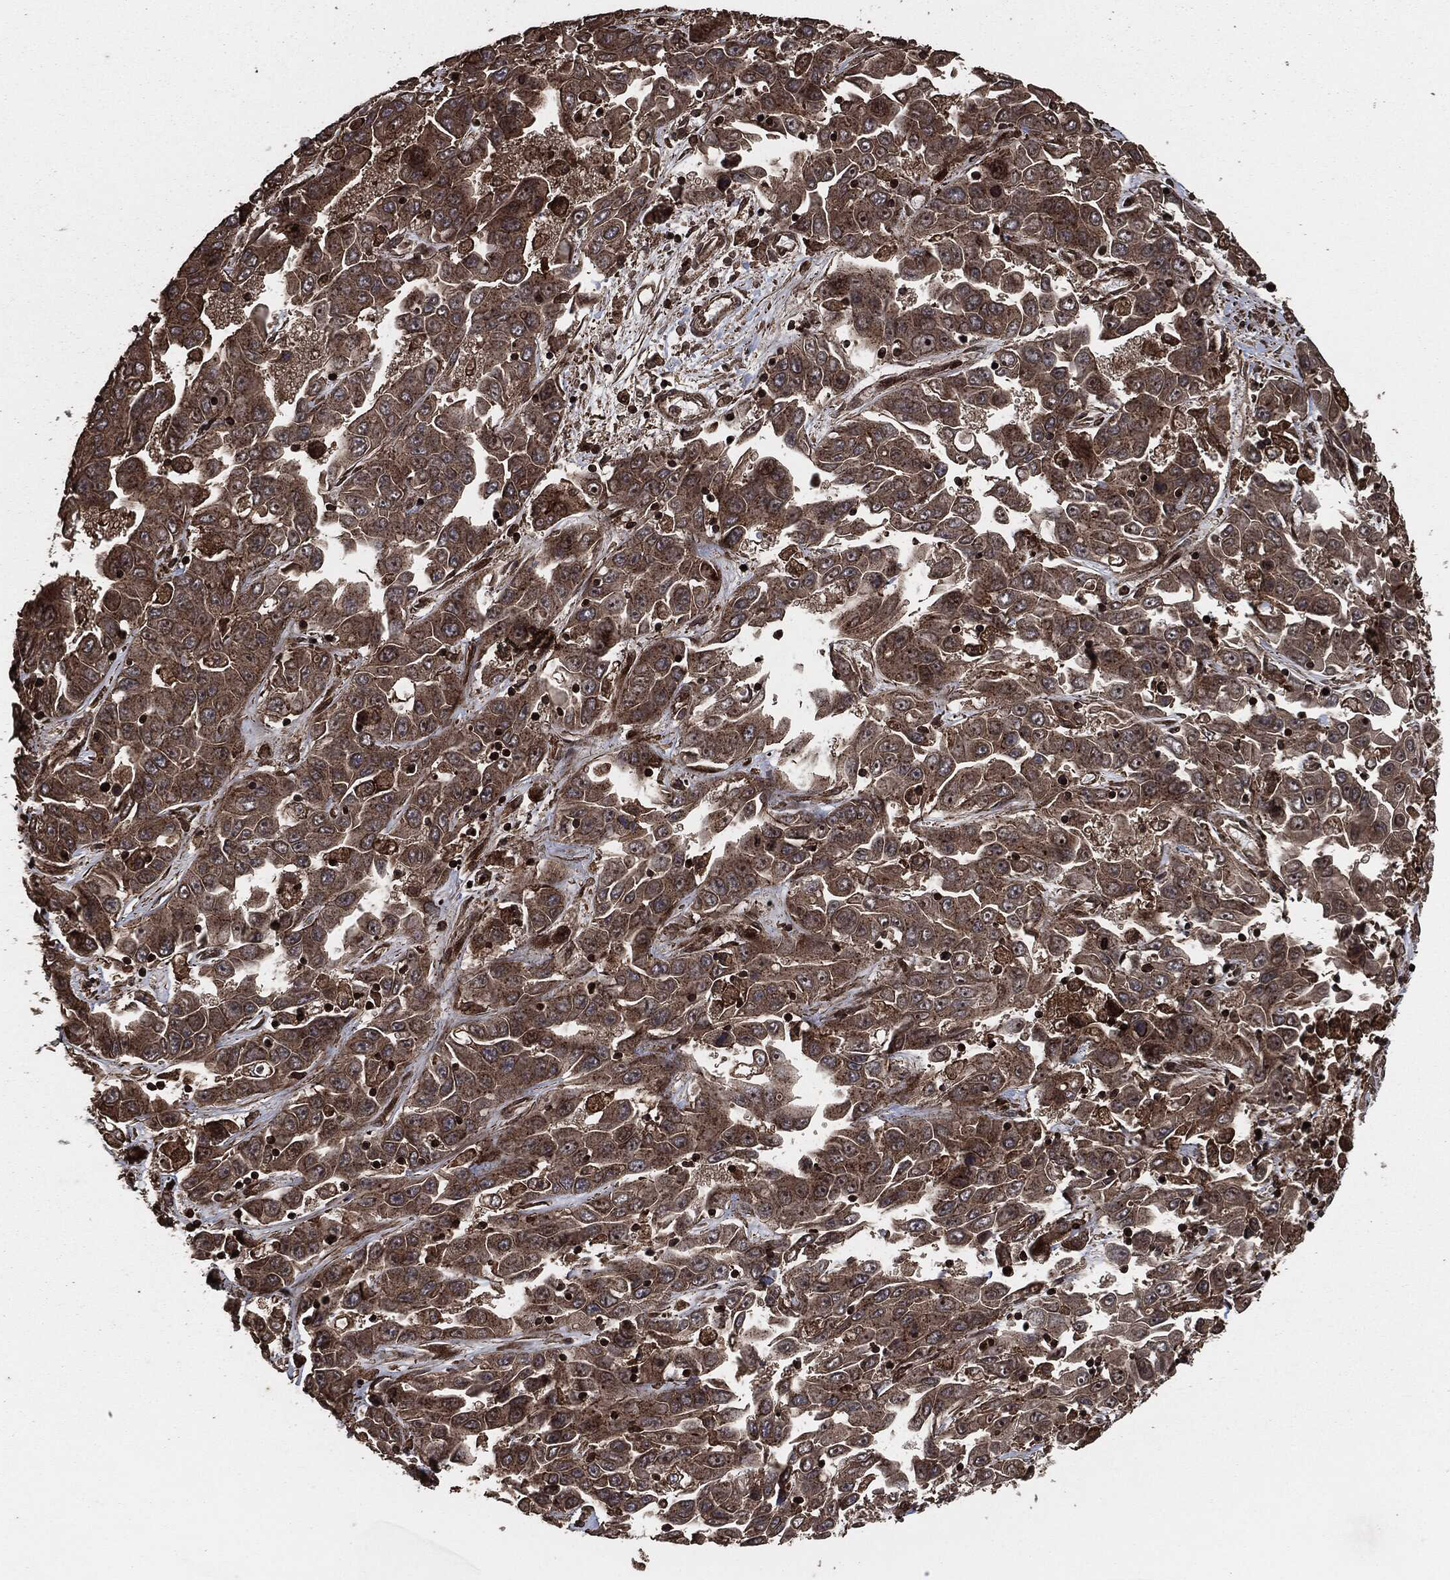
{"staining": {"intensity": "moderate", "quantity": ">75%", "location": "cytoplasmic/membranous"}, "tissue": "liver cancer", "cell_type": "Tumor cells", "image_type": "cancer", "snomed": [{"axis": "morphology", "description": "Cholangiocarcinoma"}, {"axis": "topography", "description": "Liver"}], "caption": "Protein analysis of liver cancer (cholangiocarcinoma) tissue displays moderate cytoplasmic/membranous expression in approximately >75% of tumor cells.", "gene": "IFIT1", "patient": {"sex": "female", "age": 52}}